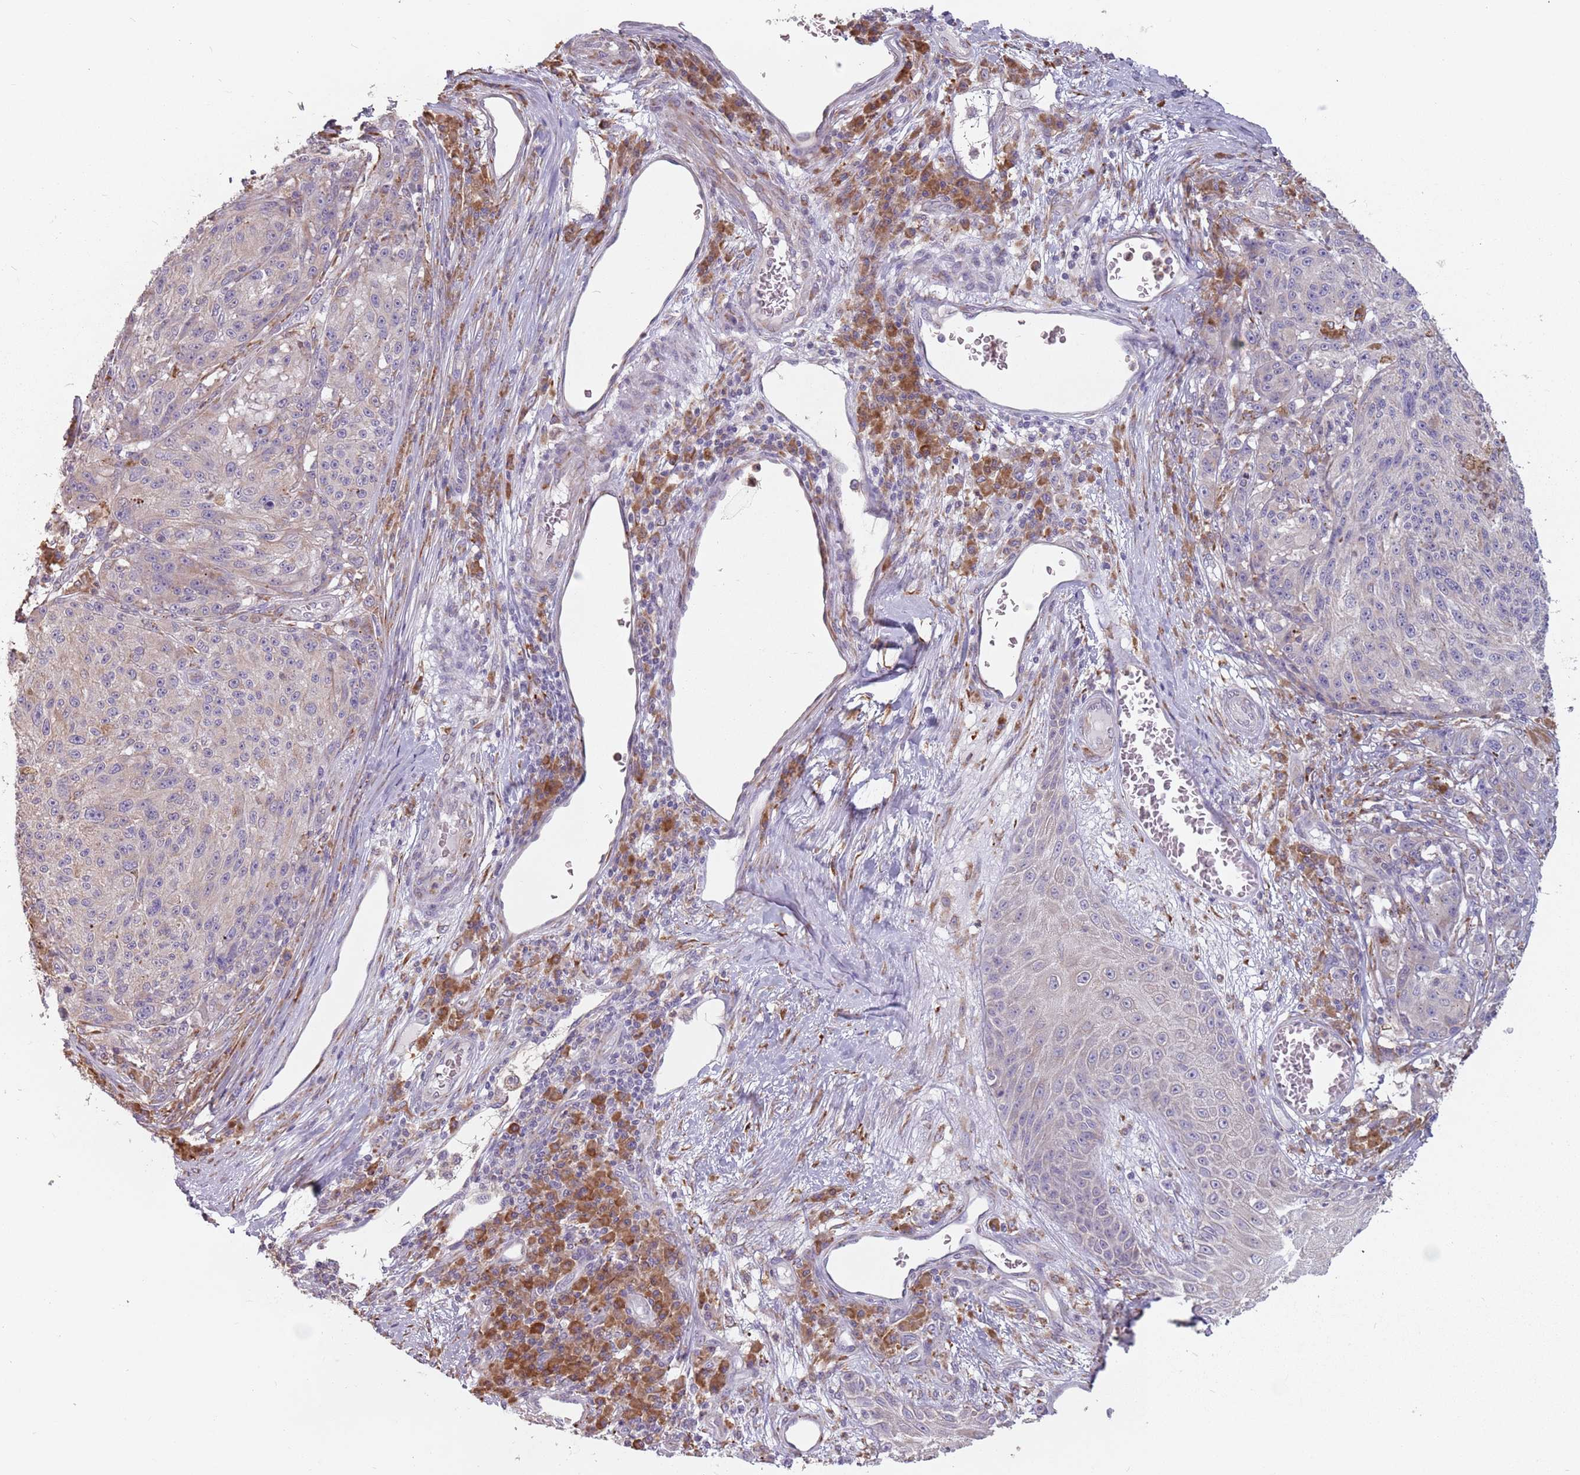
{"staining": {"intensity": "moderate", "quantity": "25%-75%", "location": "cytoplasmic/membranous"}, "tissue": "melanoma", "cell_type": "Tumor cells", "image_type": "cancer", "snomed": [{"axis": "morphology", "description": "Malignant melanoma, NOS"}, {"axis": "topography", "description": "Skin"}], "caption": "Malignant melanoma stained with a brown dye exhibits moderate cytoplasmic/membranous positive expression in approximately 25%-75% of tumor cells.", "gene": "RPS9", "patient": {"sex": "male", "age": 53}}